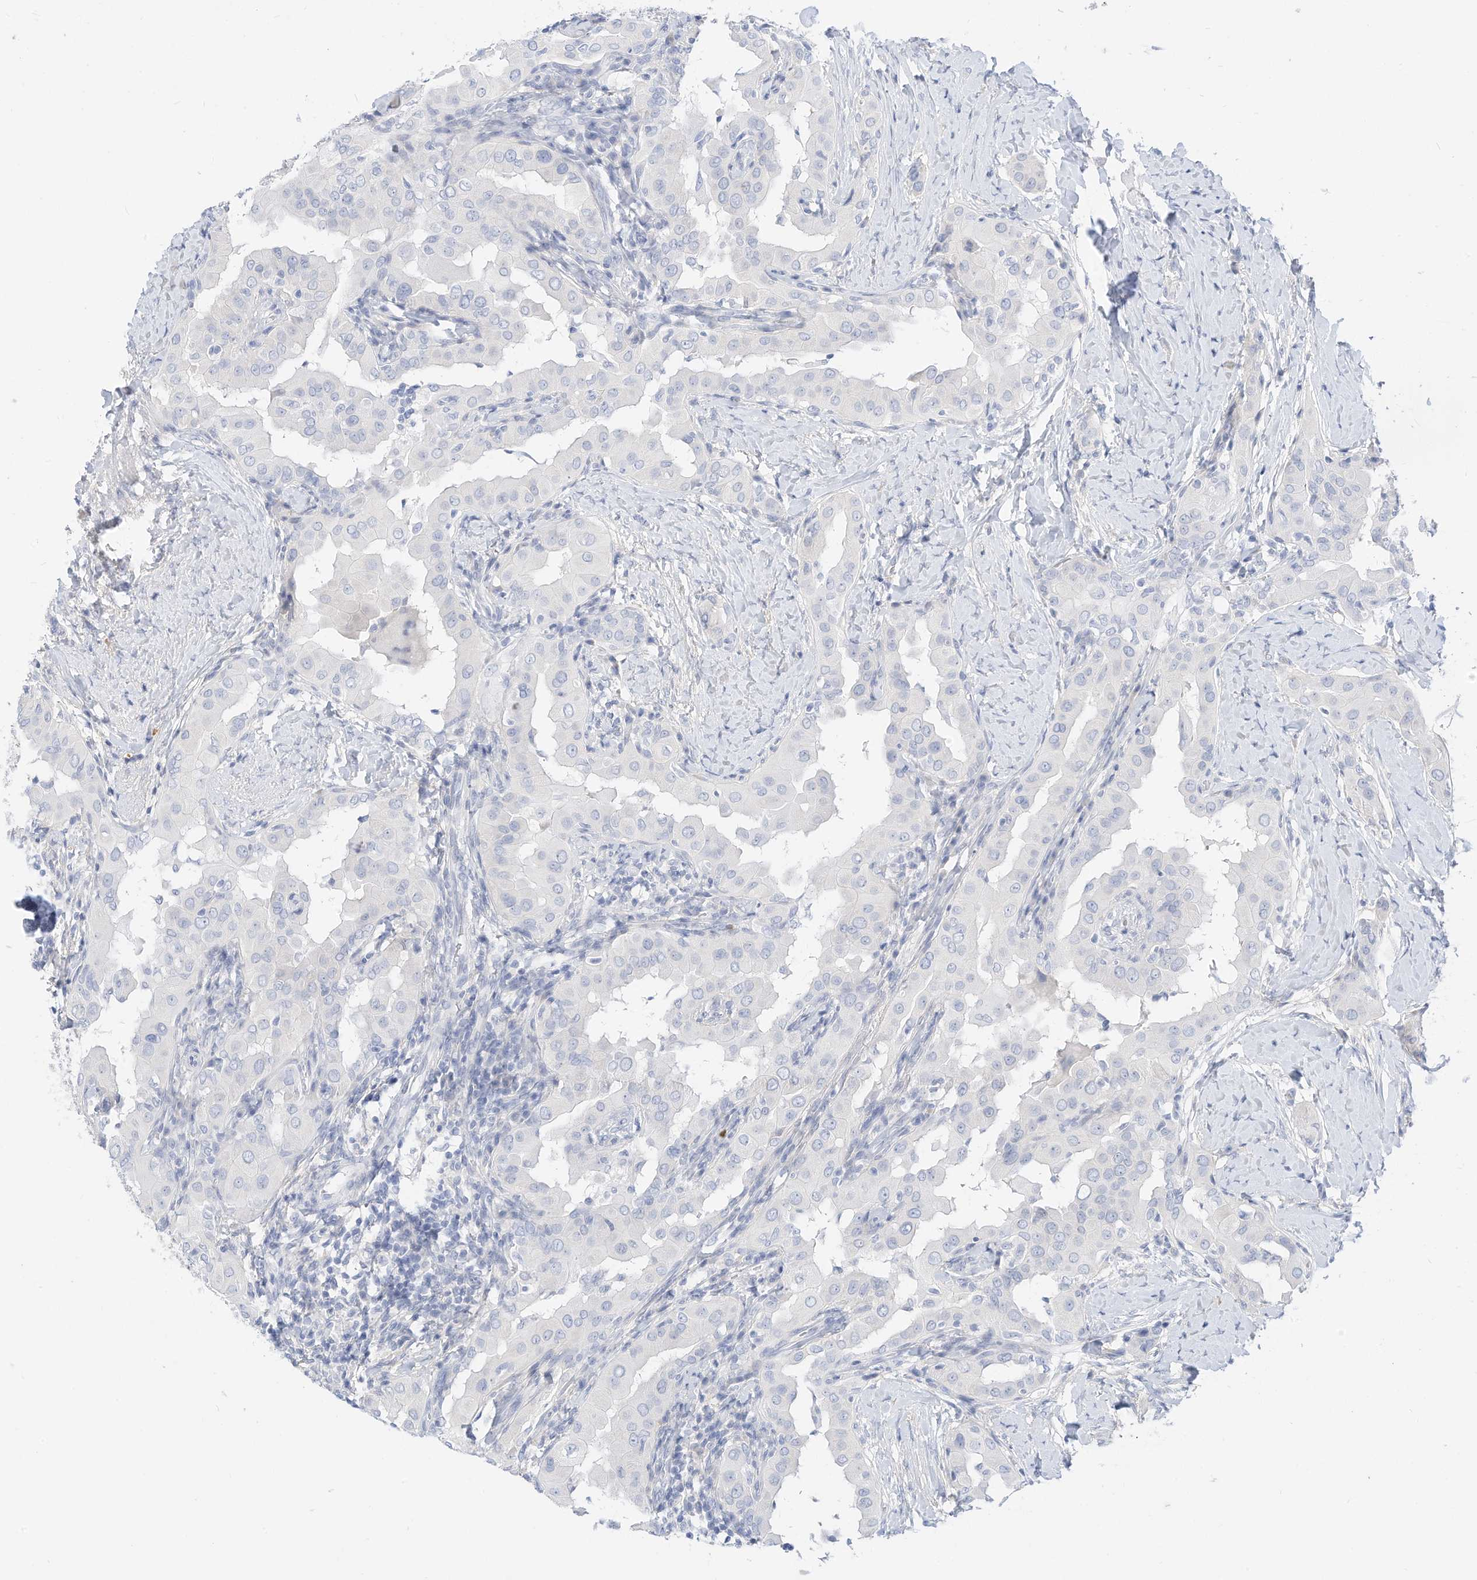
{"staining": {"intensity": "negative", "quantity": "none", "location": "none"}, "tissue": "thyroid cancer", "cell_type": "Tumor cells", "image_type": "cancer", "snomed": [{"axis": "morphology", "description": "Papillary adenocarcinoma, NOS"}, {"axis": "topography", "description": "Thyroid gland"}], "caption": "High magnification brightfield microscopy of papillary adenocarcinoma (thyroid) stained with DAB (3,3'-diaminobenzidine) (brown) and counterstained with hematoxylin (blue): tumor cells show no significant positivity.", "gene": "SPOCD1", "patient": {"sex": "male", "age": 33}}